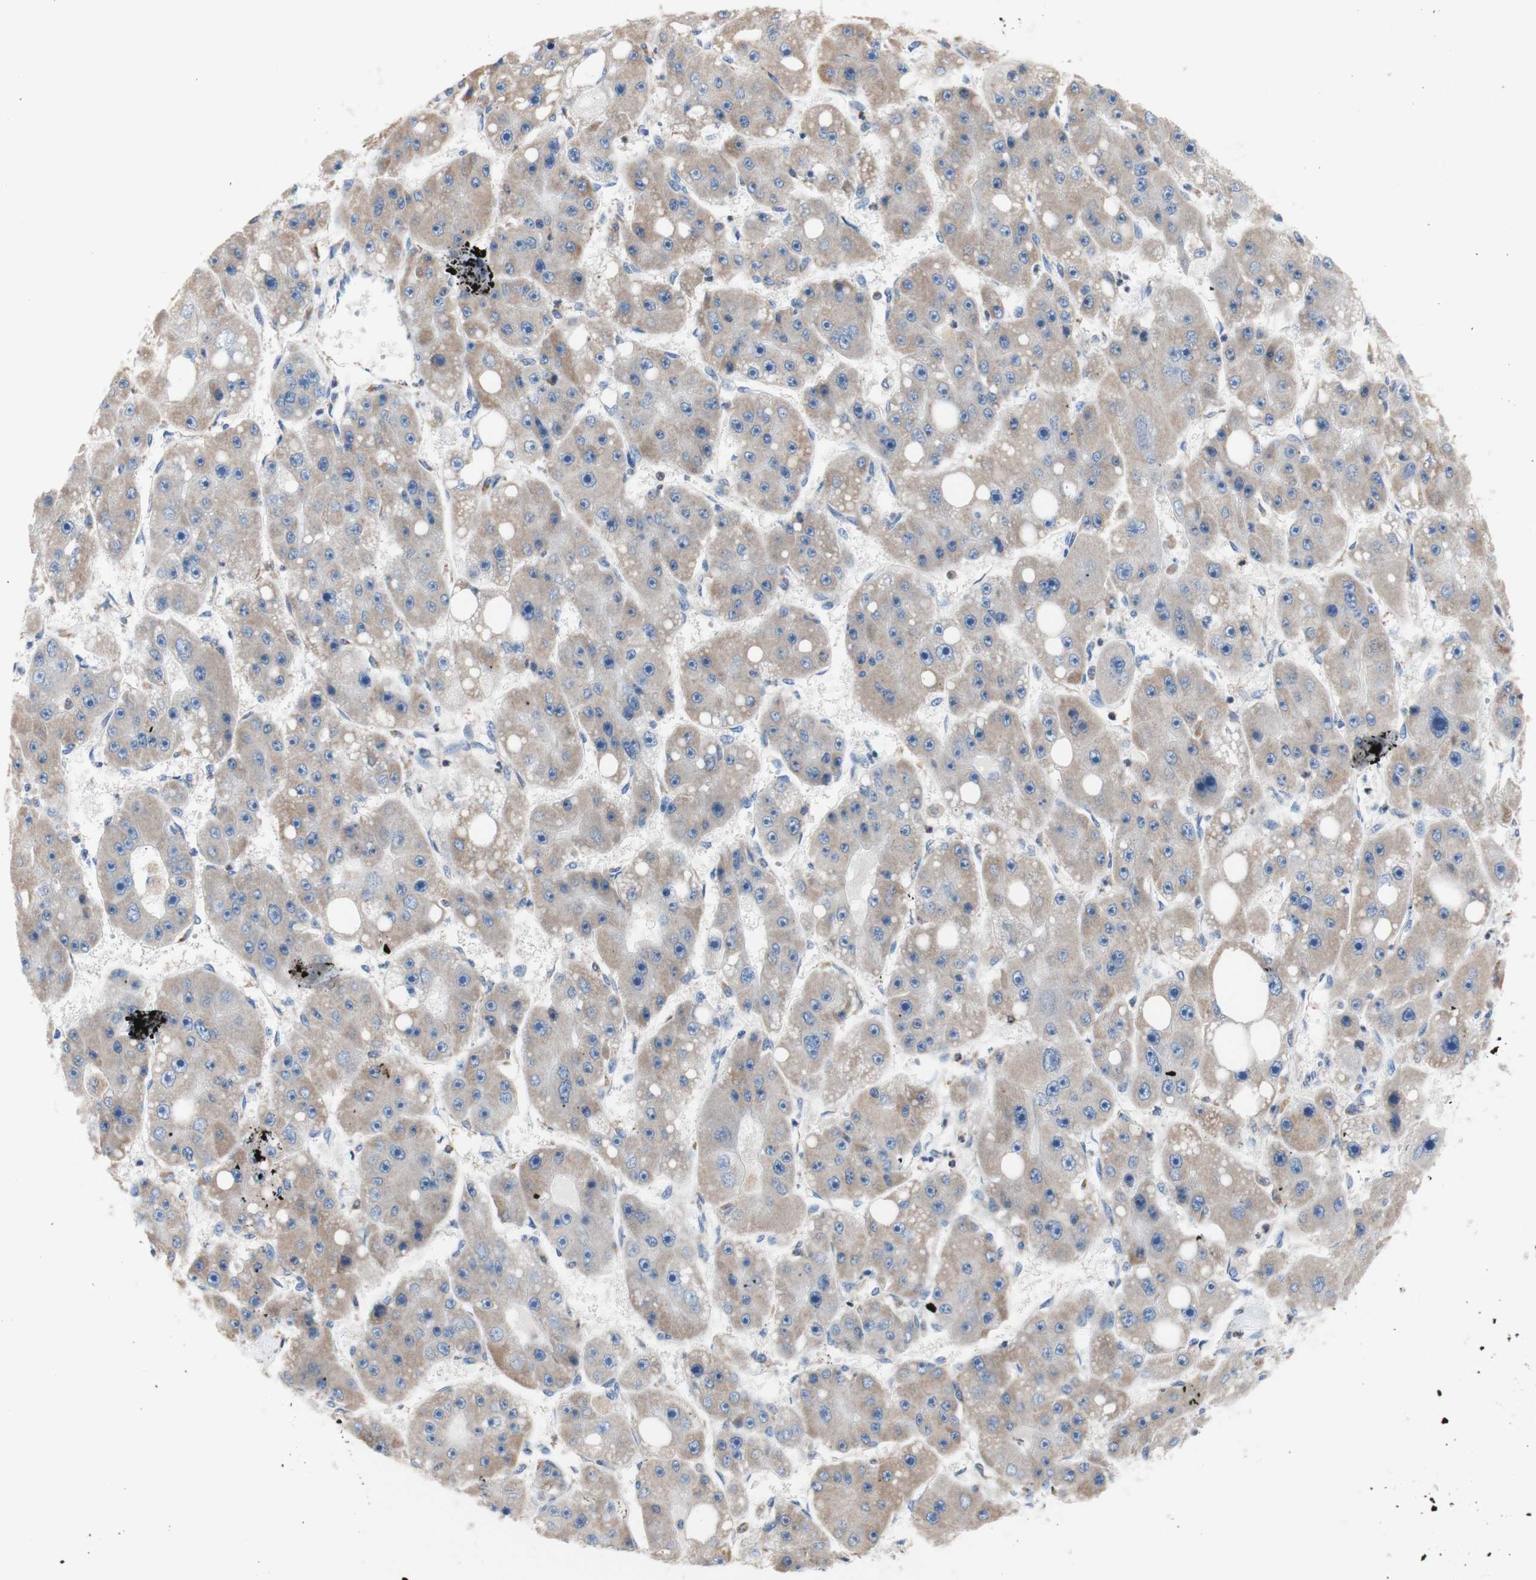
{"staining": {"intensity": "weak", "quantity": ">75%", "location": "cytoplasmic/membranous"}, "tissue": "liver cancer", "cell_type": "Tumor cells", "image_type": "cancer", "snomed": [{"axis": "morphology", "description": "Carcinoma, Hepatocellular, NOS"}, {"axis": "topography", "description": "Liver"}], "caption": "Weak cytoplasmic/membranous positivity for a protein is identified in about >75% of tumor cells of liver cancer (hepatocellular carcinoma) using immunohistochemistry (IHC).", "gene": "FMR1", "patient": {"sex": "female", "age": 61}}